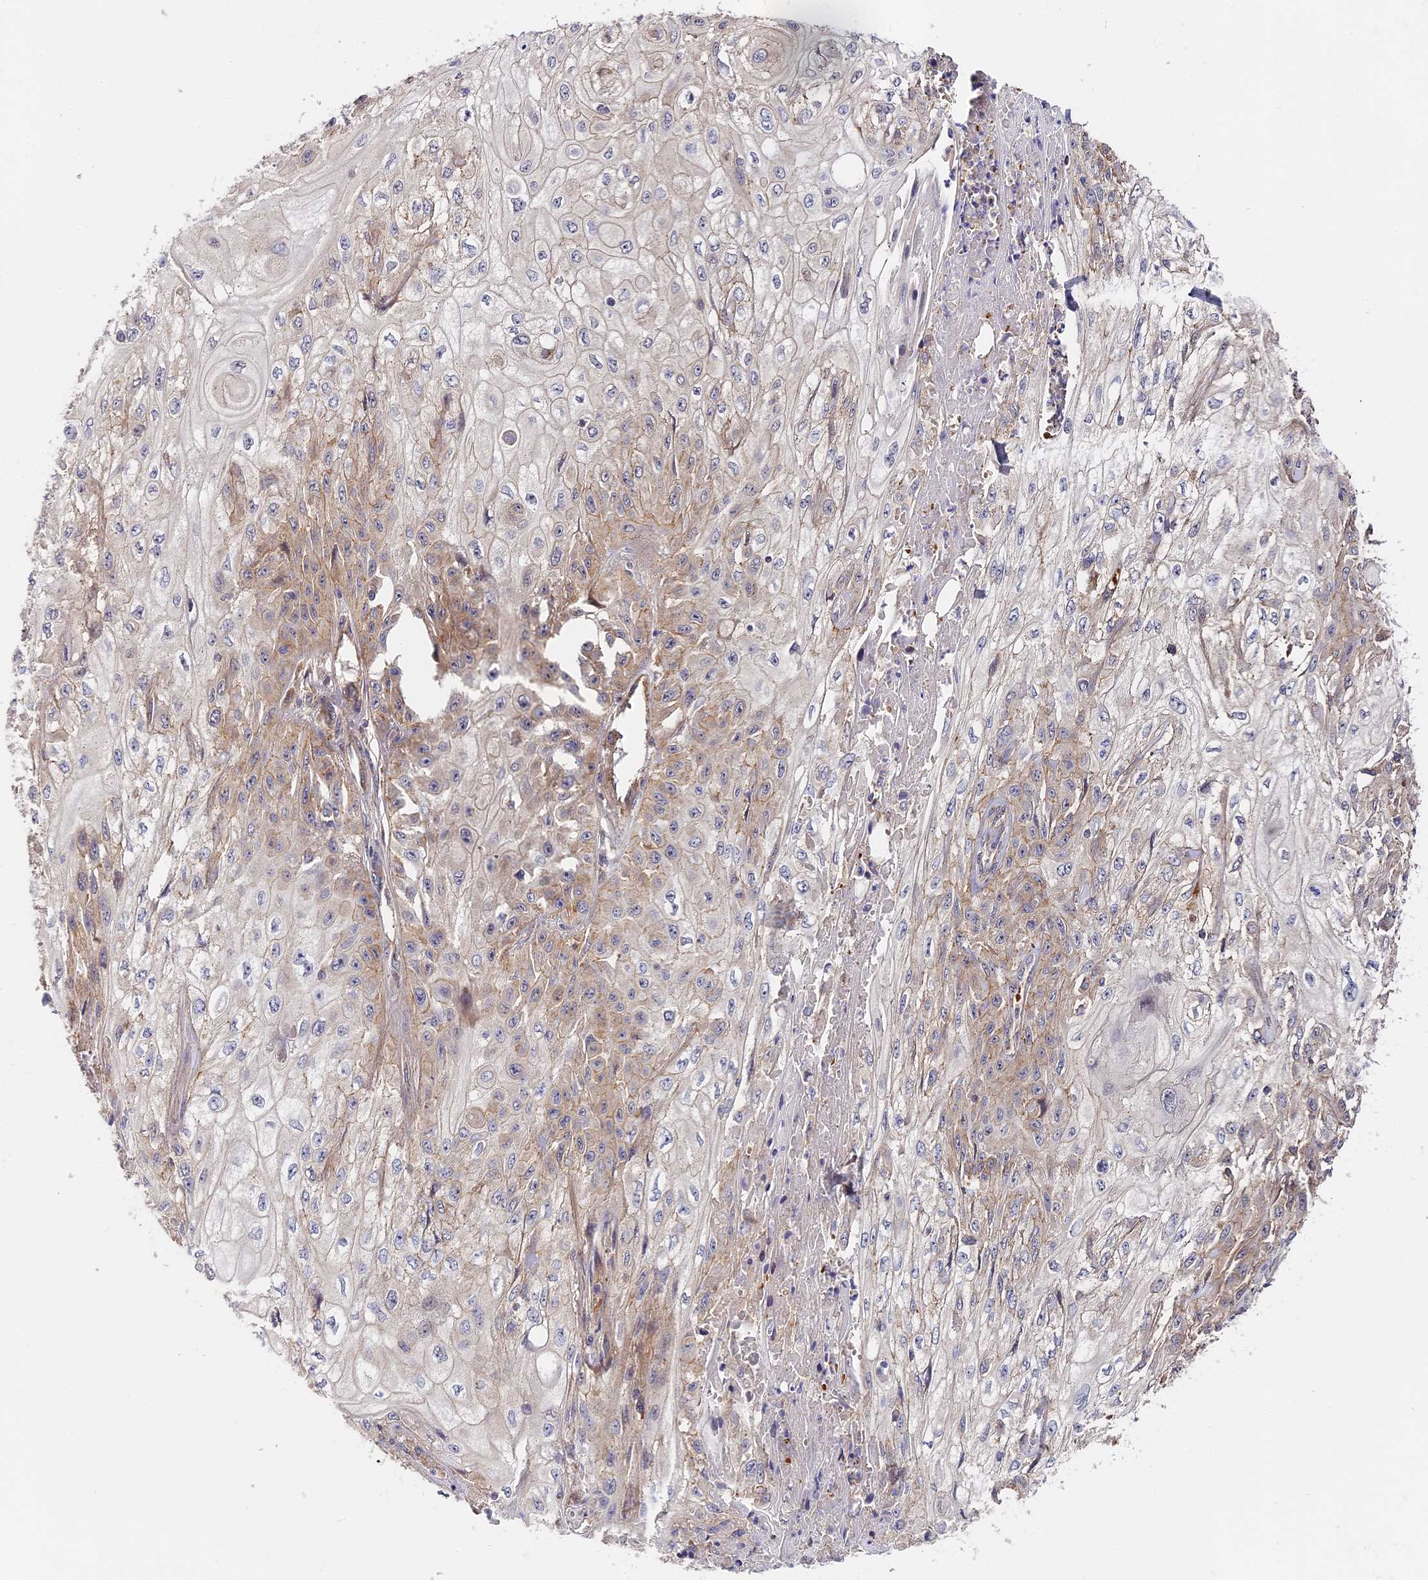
{"staining": {"intensity": "weak", "quantity": "<25%", "location": "cytoplasmic/membranous"}, "tissue": "skin cancer", "cell_type": "Tumor cells", "image_type": "cancer", "snomed": [{"axis": "morphology", "description": "Squamous cell carcinoma, NOS"}, {"axis": "morphology", "description": "Squamous cell carcinoma, metastatic, NOS"}, {"axis": "topography", "description": "Skin"}, {"axis": "topography", "description": "Lymph node"}], "caption": "Immunohistochemistry histopathology image of neoplastic tissue: skin metastatic squamous cell carcinoma stained with DAB shows no significant protein staining in tumor cells.", "gene": "MISP3", "patient": {"sex": "male", "age": 75}}